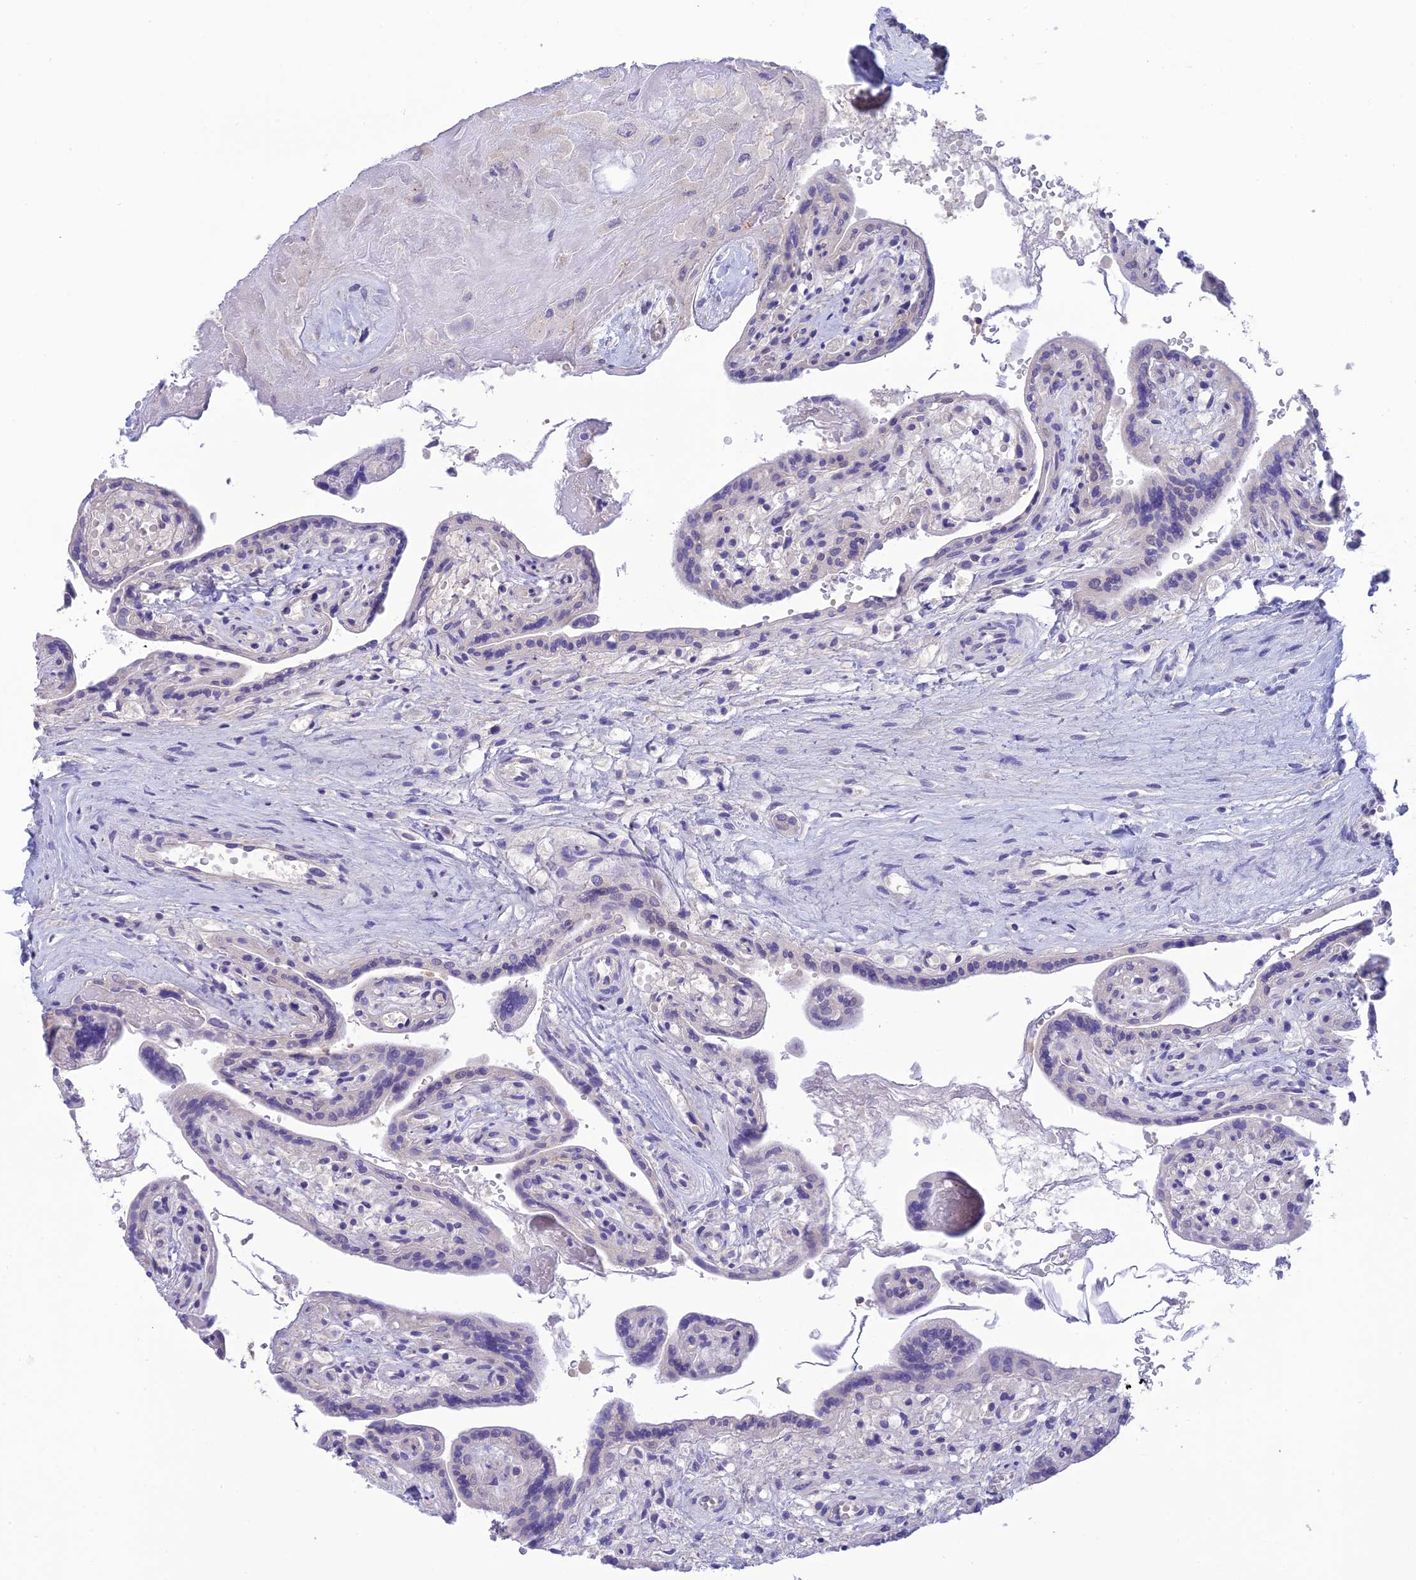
{"staining": {"intensity": "negative", "quantity": "none", "location": "none"}, "tissue": "placenta", "cell_type": "Decidual cells", "image_type": "normal", "snomed": [{"axis": "morphology", "description": "Normal tissue, NOS"}, {"axis": "topography", "description": "Placenta"}], "caption": "The photomicrograph shows no significant expression in decidual cells of placenta.", "gene": "XPO7", "patient": {"sex": "female", "age": 37}}